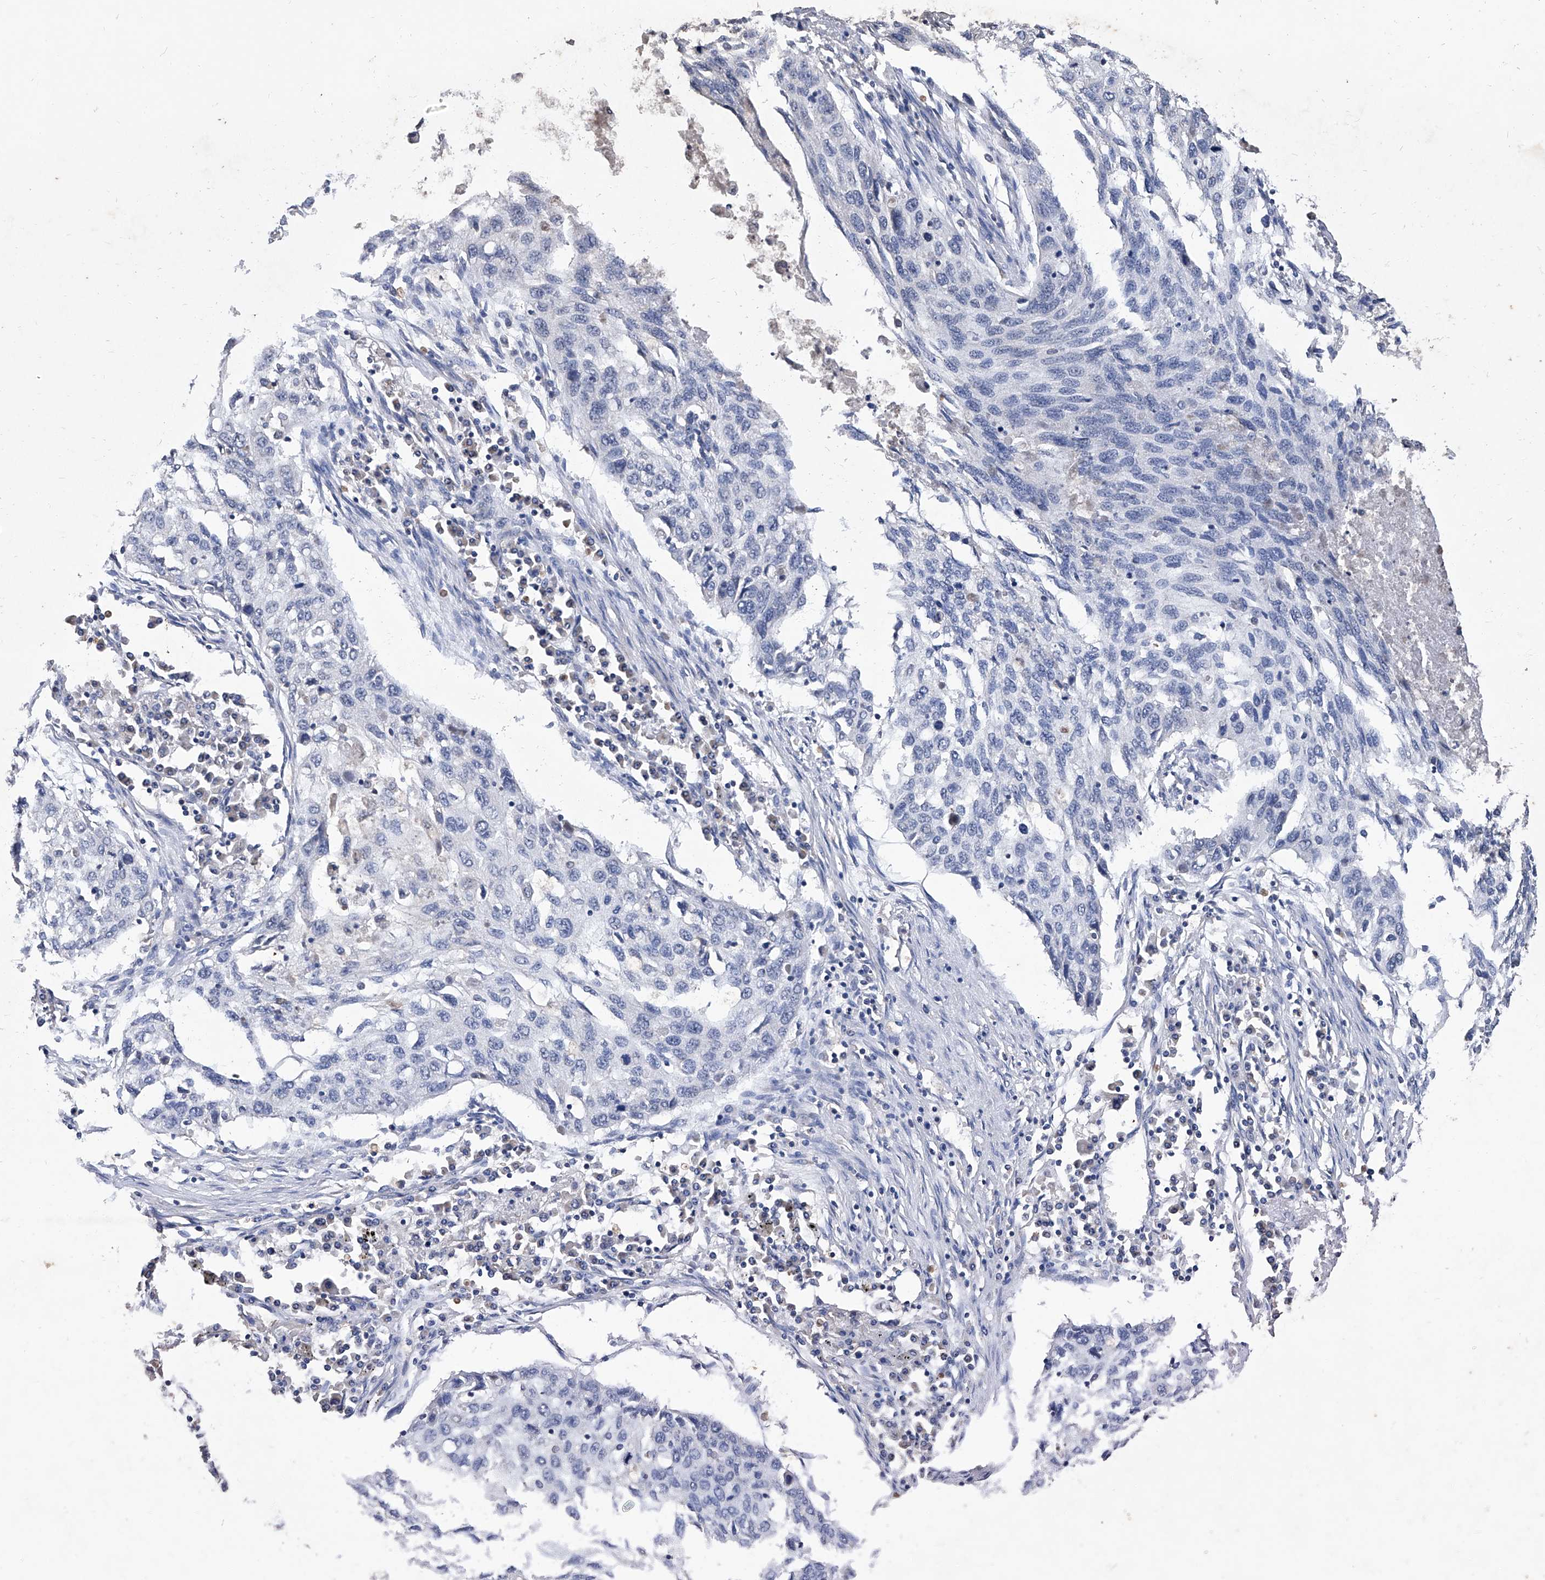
{"staining": {"intensity": "negative", "quantity": "none", "location": "none"}, "tissue": "lung cancer", "cell_type": "Tumor cells", "image_type": "cancer", "snomed": [{"axis": "morphology", "description": "Squamous cell carcinoma, NOS"}, {"axis": "topography", "description": "Lung"}], "caption": "DAB immunohistochemical staining of human lung squamous cell carcinoma exhibits no significant expression in tumor cells.", "gene": "GPT", "patient": {"sex": "female", "age": 63}}